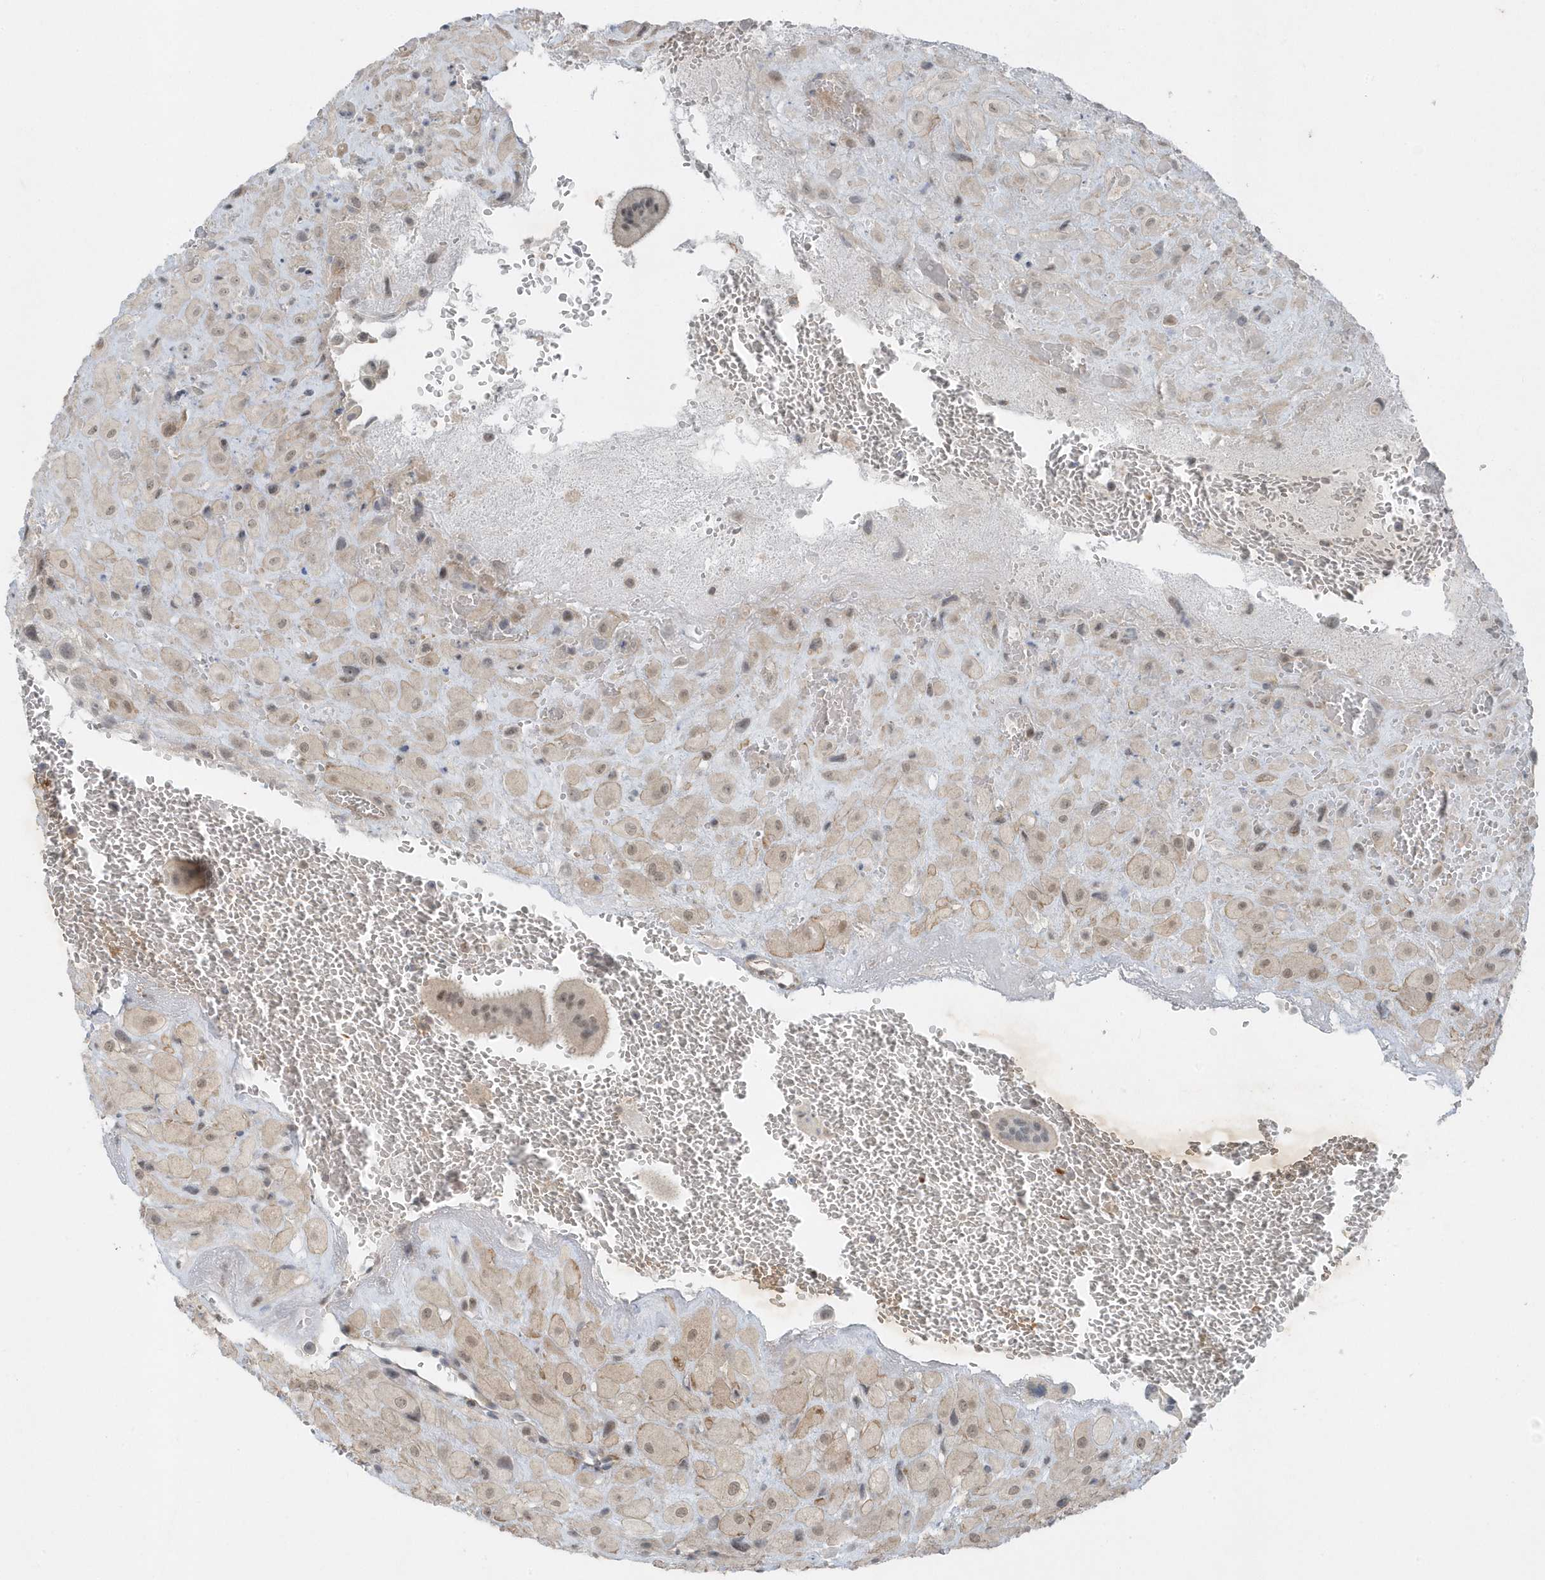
{"staining": {"intensity": "moderate", "quantity": "<25%", "location": "cytoplasmic/membranous"}, "tissue": "placenta", "cell_type": "Decidual cells", "image_type": "normal", "snomed": [{"axis": "morphology", "description": "Normal tissue, NOS"}, {"axis": "topography", "description": "Placenta"}], "caption": "A low amount of moderate cytoplasmic/membranous positivity is present in about <25% of decidual cells in normal placenta. Immunohistochemistry stains the protein of interest in brown and the nuclei are stained blue.", "gene": "PARD3B", "patient": {"sex": "female", "age": 35}}